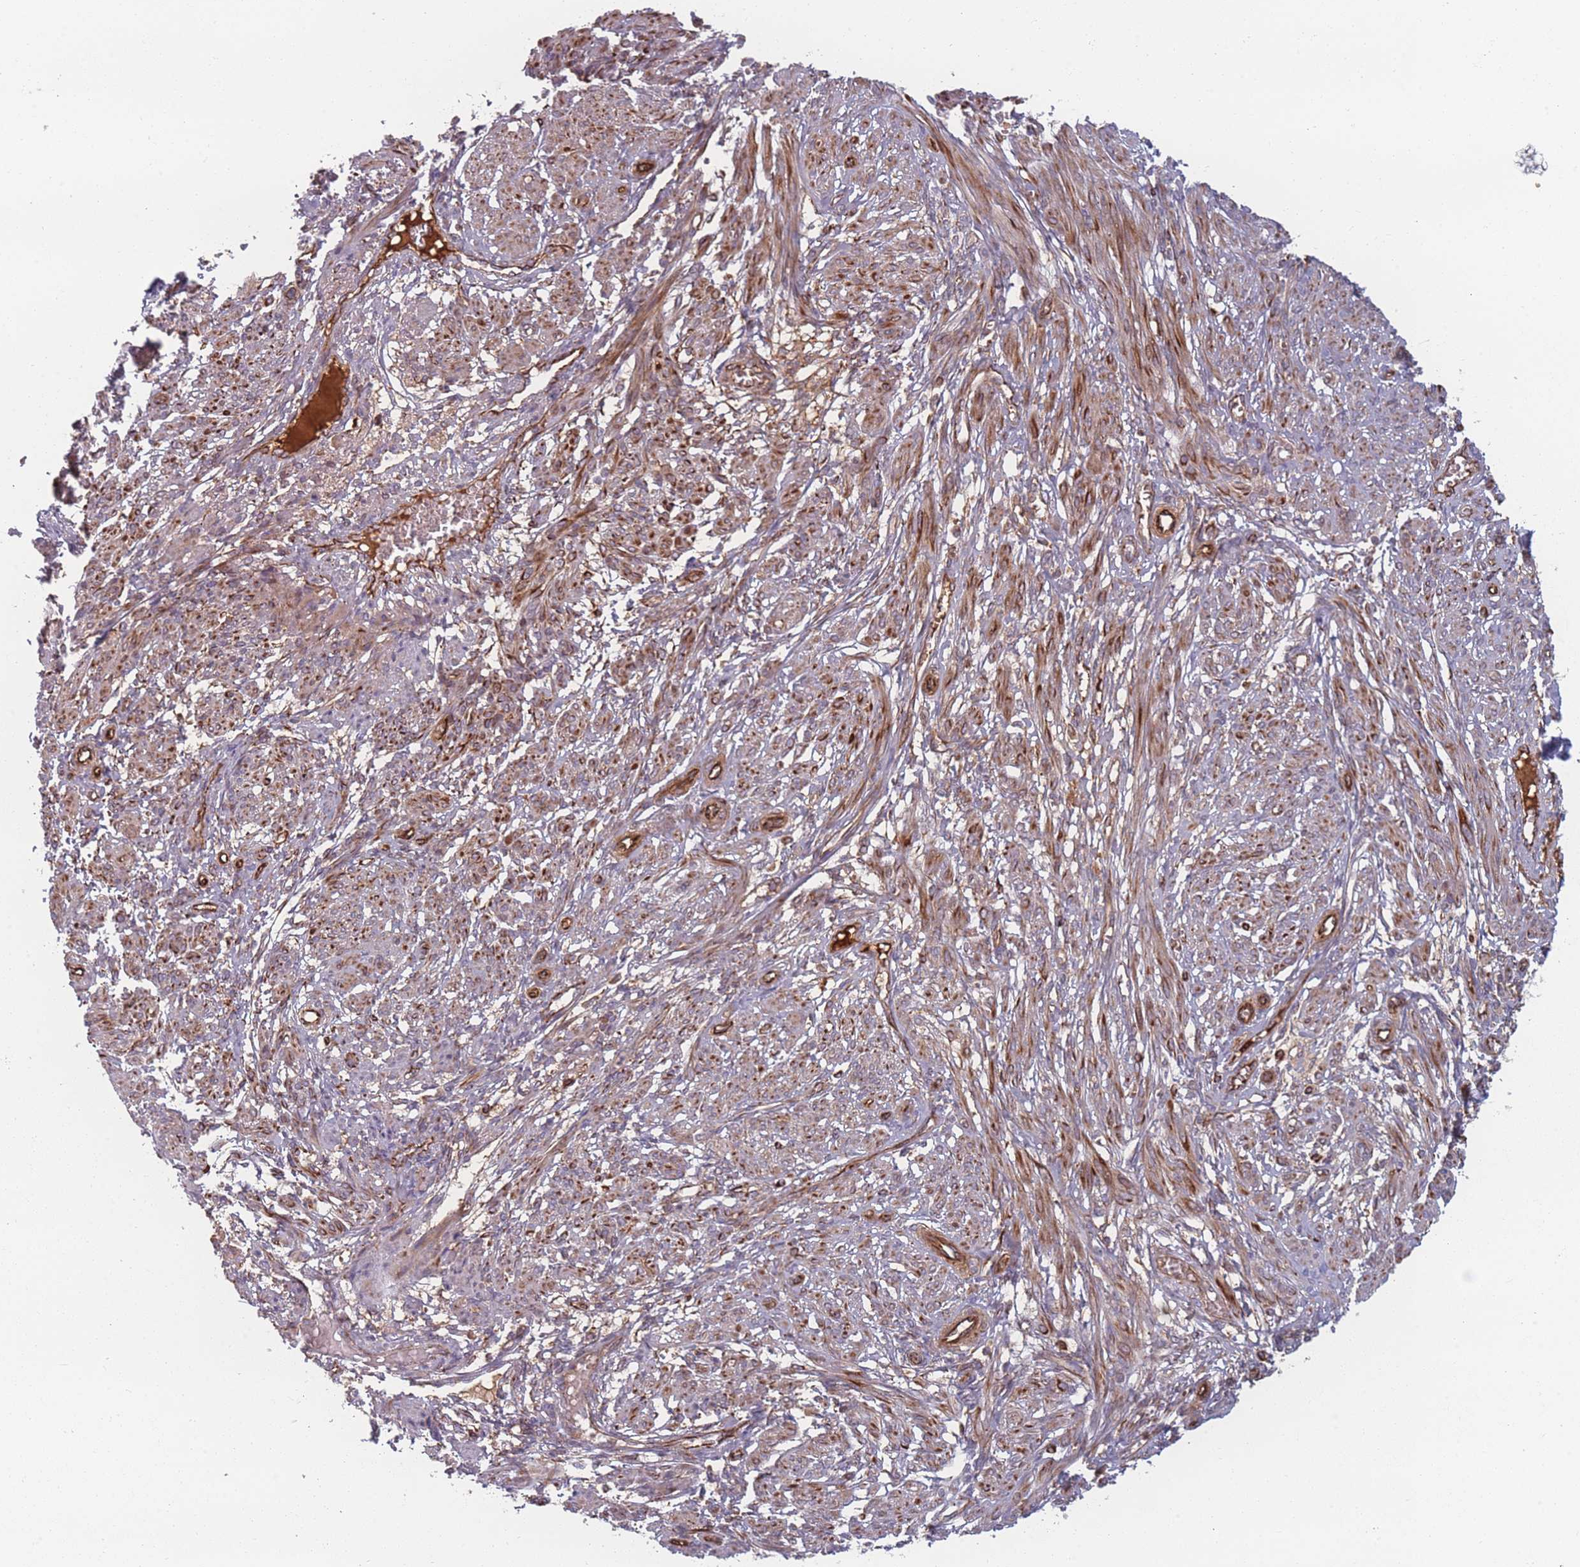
{"staining": {"intensity": "moderate", "quantity": "25%-75%", "location": "cytoplasmic/membranous"}, "tissue": "smooth muscle", "cell_type": "Smooth muscle cells", "image_type": "normal", "snomed": [{"axis": "morphology", "description": "Normal tissue, NOS"}, {"axis": "topography", "description": "Smooth muscle"}], "caption": "The micrograph demonstrates staining of unremarkable smooth muscle, revealing moderate cytoplasmic/membranous protein staining (brown color) within smooth muscle cells. (DAB (3,3'-diaminobenzidine) IHC with brightfield microscopy, high magnification).", "gene": "EEF1AKMT2", "patient": {"sex": "female", "age": 39}}